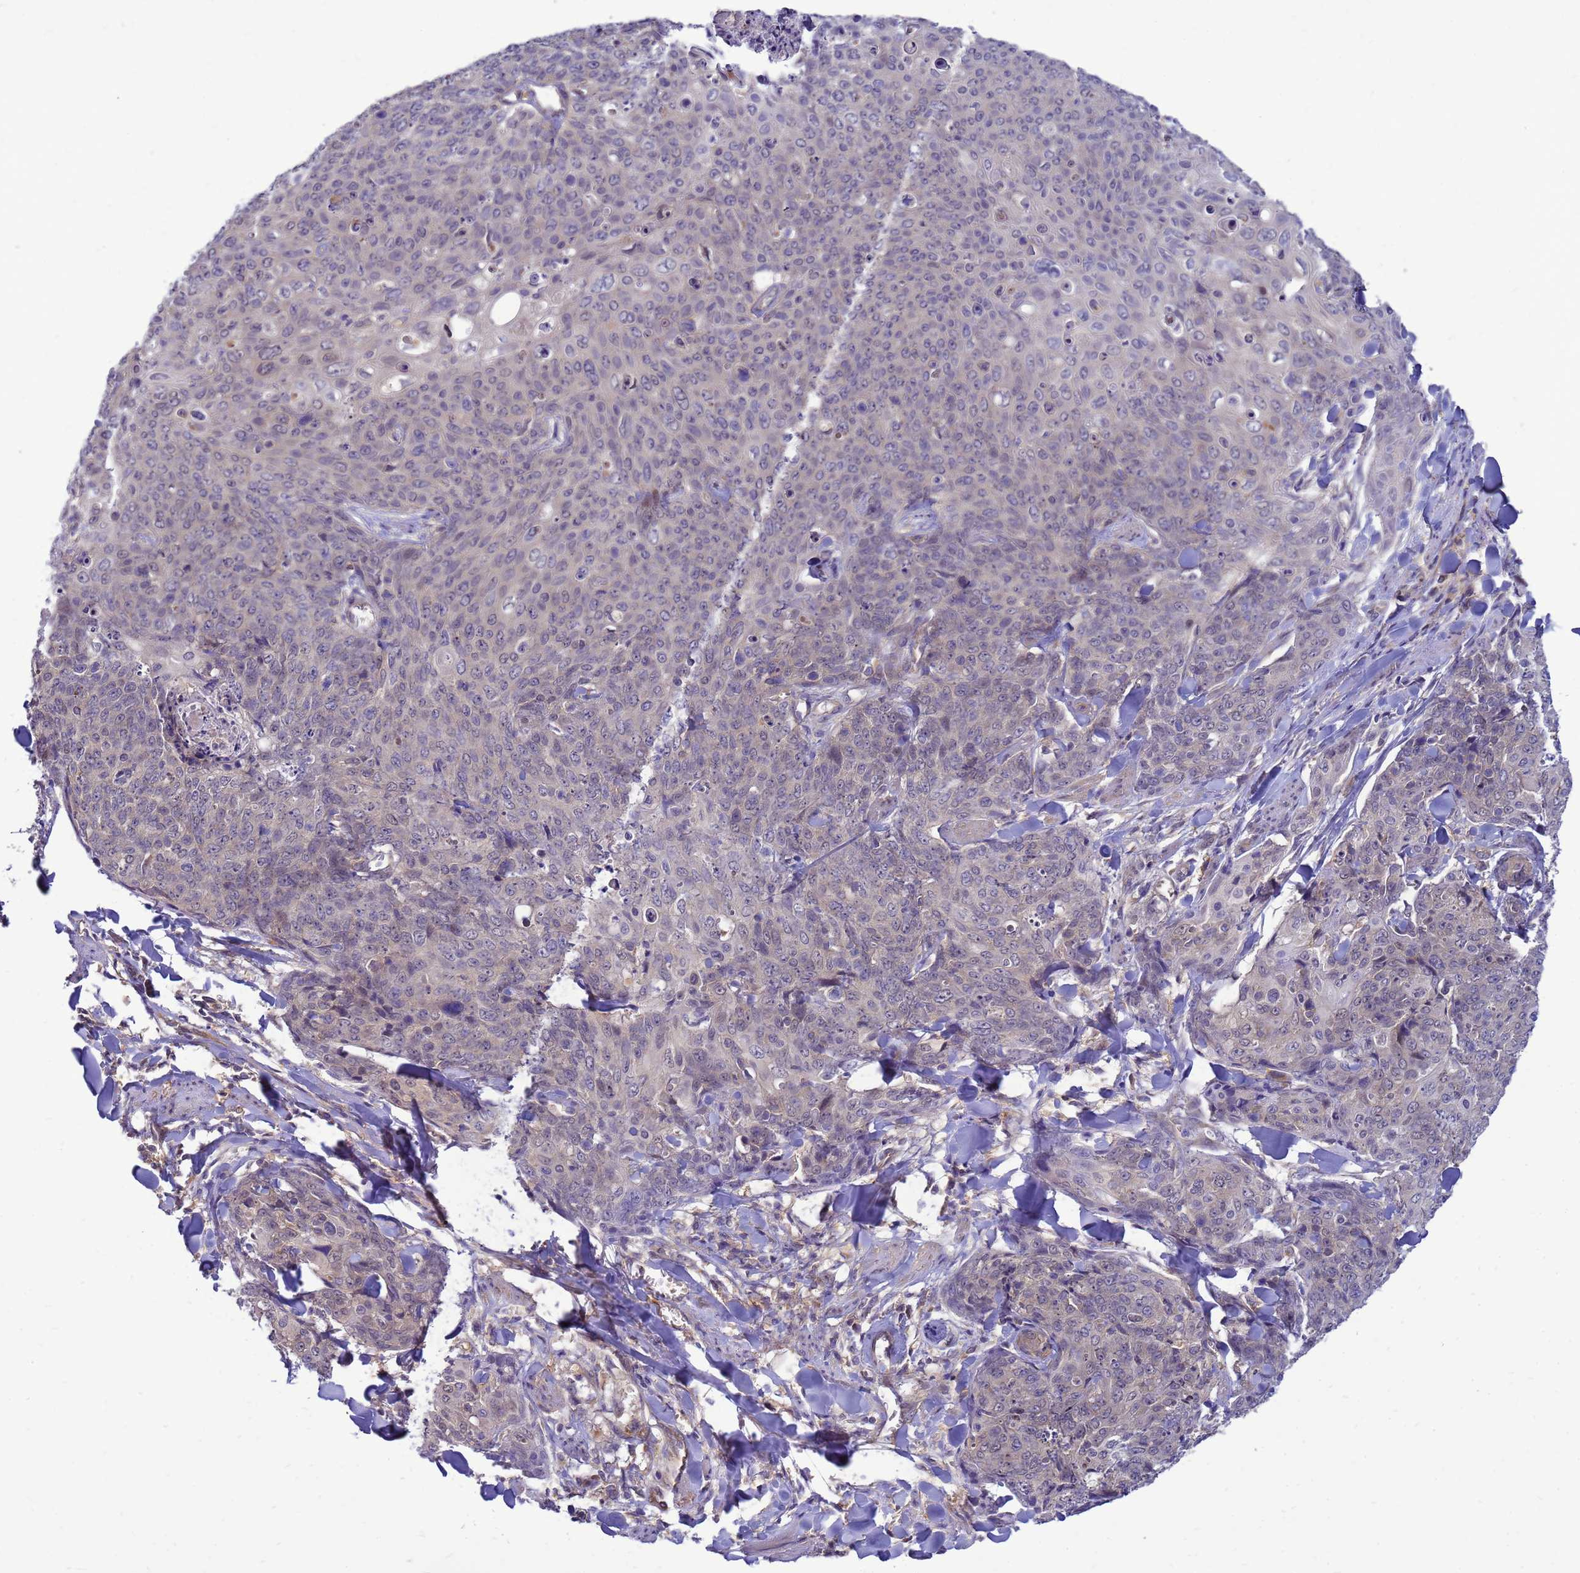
{"staining": {"intensity": "negative", "quantity": "none", "location": "none"}, "tissue": "skin cancer", "cell_type": "Tumor cells", "image_type": "cancer", "snomed": [{"axis": "morphology", "description": "Squamous cell carcinoma, NOS"}, {"axis": "topography", "description": "Skin"}, {"axis": "topography", "description": "Vulva"}], "caption": "High magnification brightfield microscopy of skin squamous cell carcinoma stained with DAB (3,3'-diaminobenzidine) (brown) and counterstained with hematoxylin (blue): tumor cells show no significant expression.", "gene": "ENOPH1", "patient": {"sex": "female", "age": 85}}